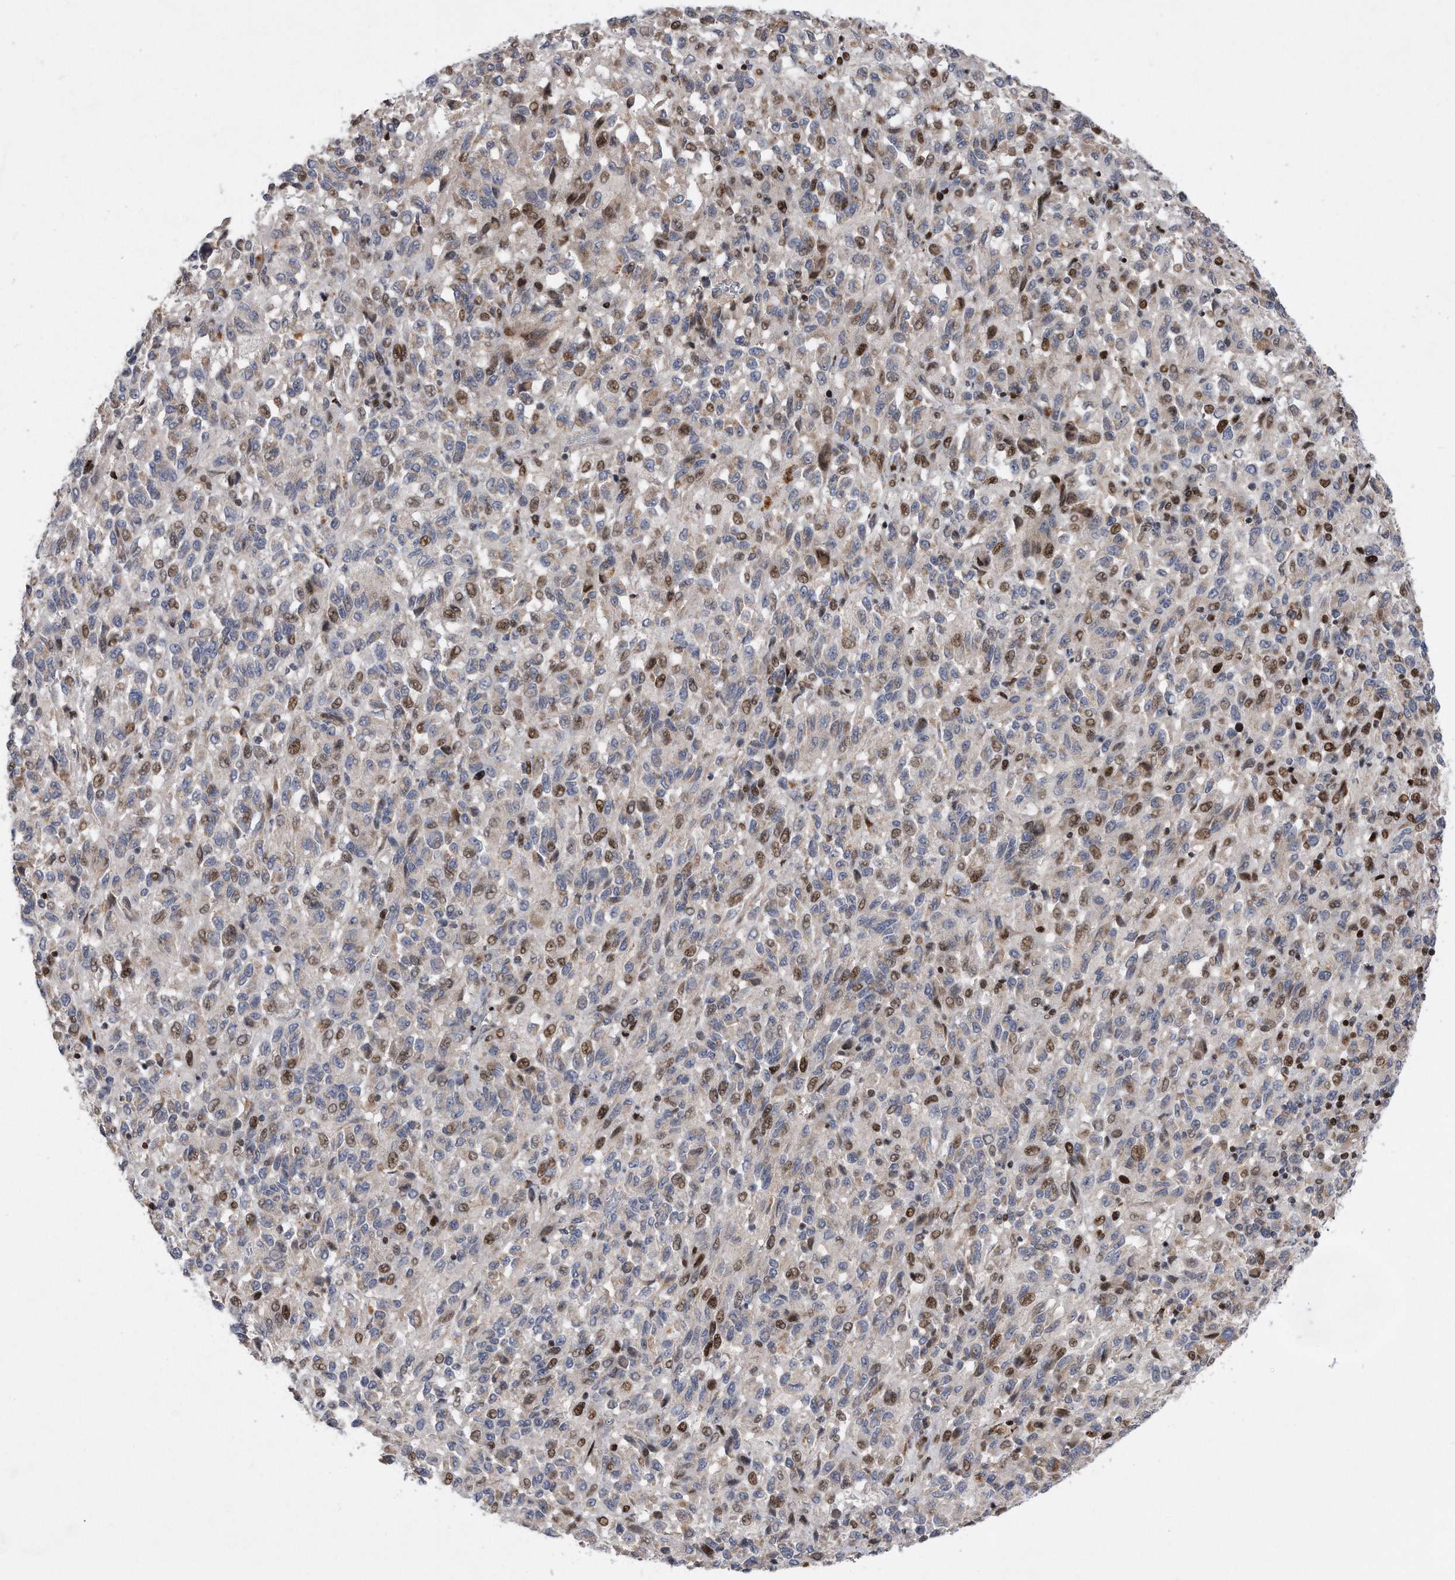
{"staining": {"intensity": "moderate", "quantity": "25%-75%", "location": "nuclear"}, "tissue": "melanoma", "cell_type": "Tumor cells", "image_type": "cancer", "snomed": [{"axis": "morphology", "description": "Malignant melanoma, Metastatic site"}, {"axis": "topography", "description": "Lung"}], "caption": "DAB (3,3'-diaminobenzidine) immunohistochemical staining of melanoma reveals moderate nuclear protein expression in approximately 25%-75% of tumor cells.", "gene": "CDH12", "patient": {"sex": "male", "age": 64}}